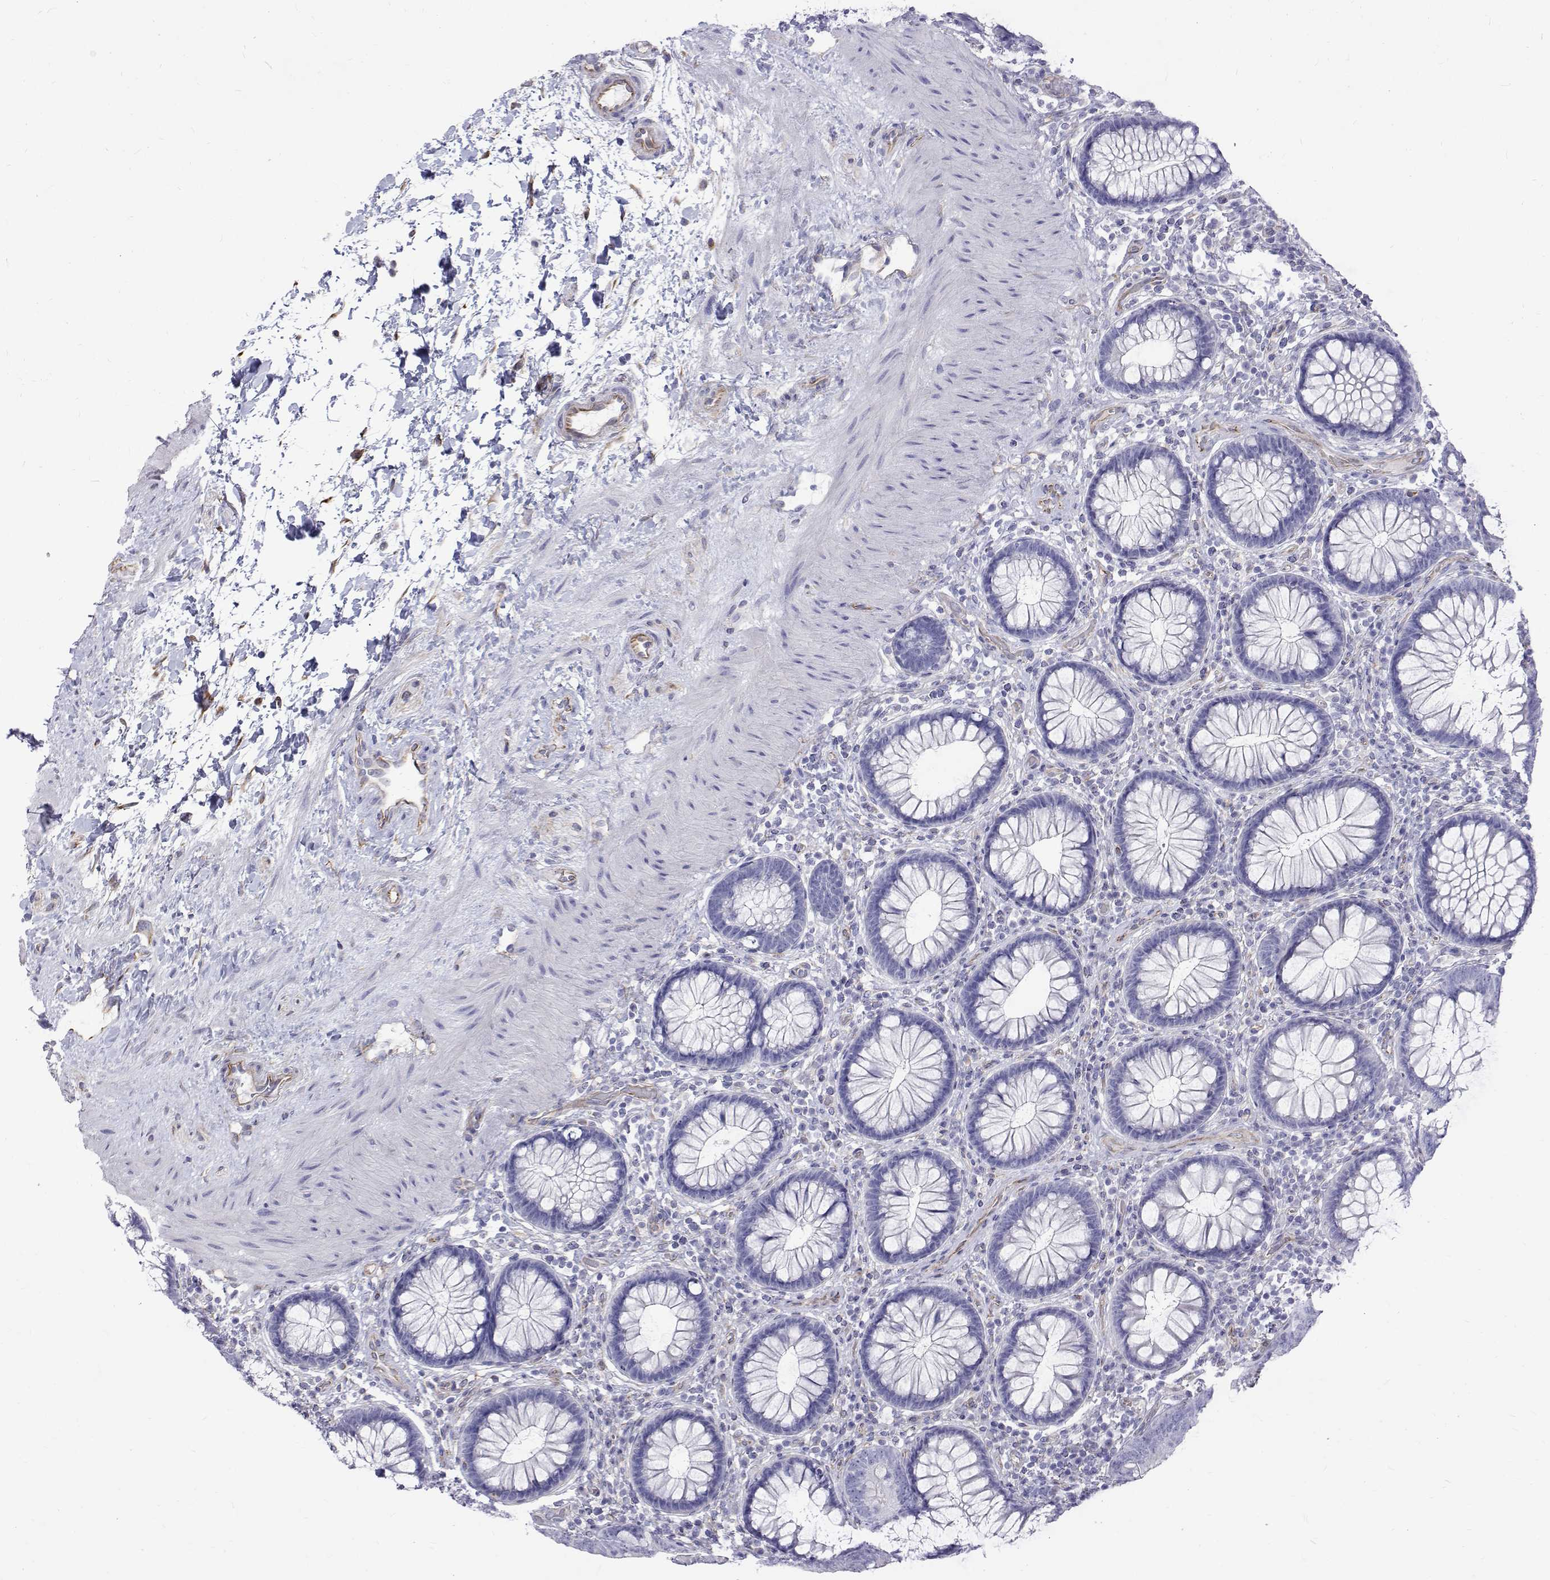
{"staining": {"intensity": "moderate", "quantity": "25%-75%", "location": "cytoplasmic/membranous"}, "tissue": "colon", "cell_type": "Endothelial cells", "image_type": "normal", "snomed": [{"axis": "morphology", "description": "Normal tissue, NOS"}, {"axis": "morphology", "description": "Adenoma, NOS"}, {"axis": "topography", "description": "Soft tissue"}, {"axis": "topography", "description": "Colon"}], "caption": "An image showing moderate cytoplasmic/membranous positivity in about 25%-75% of endothelial cells in benign colon, as visualized by brown immunohistochemical staining.", "gene": "OPRPN", "patient": {"sex": "male", "age": 47}}